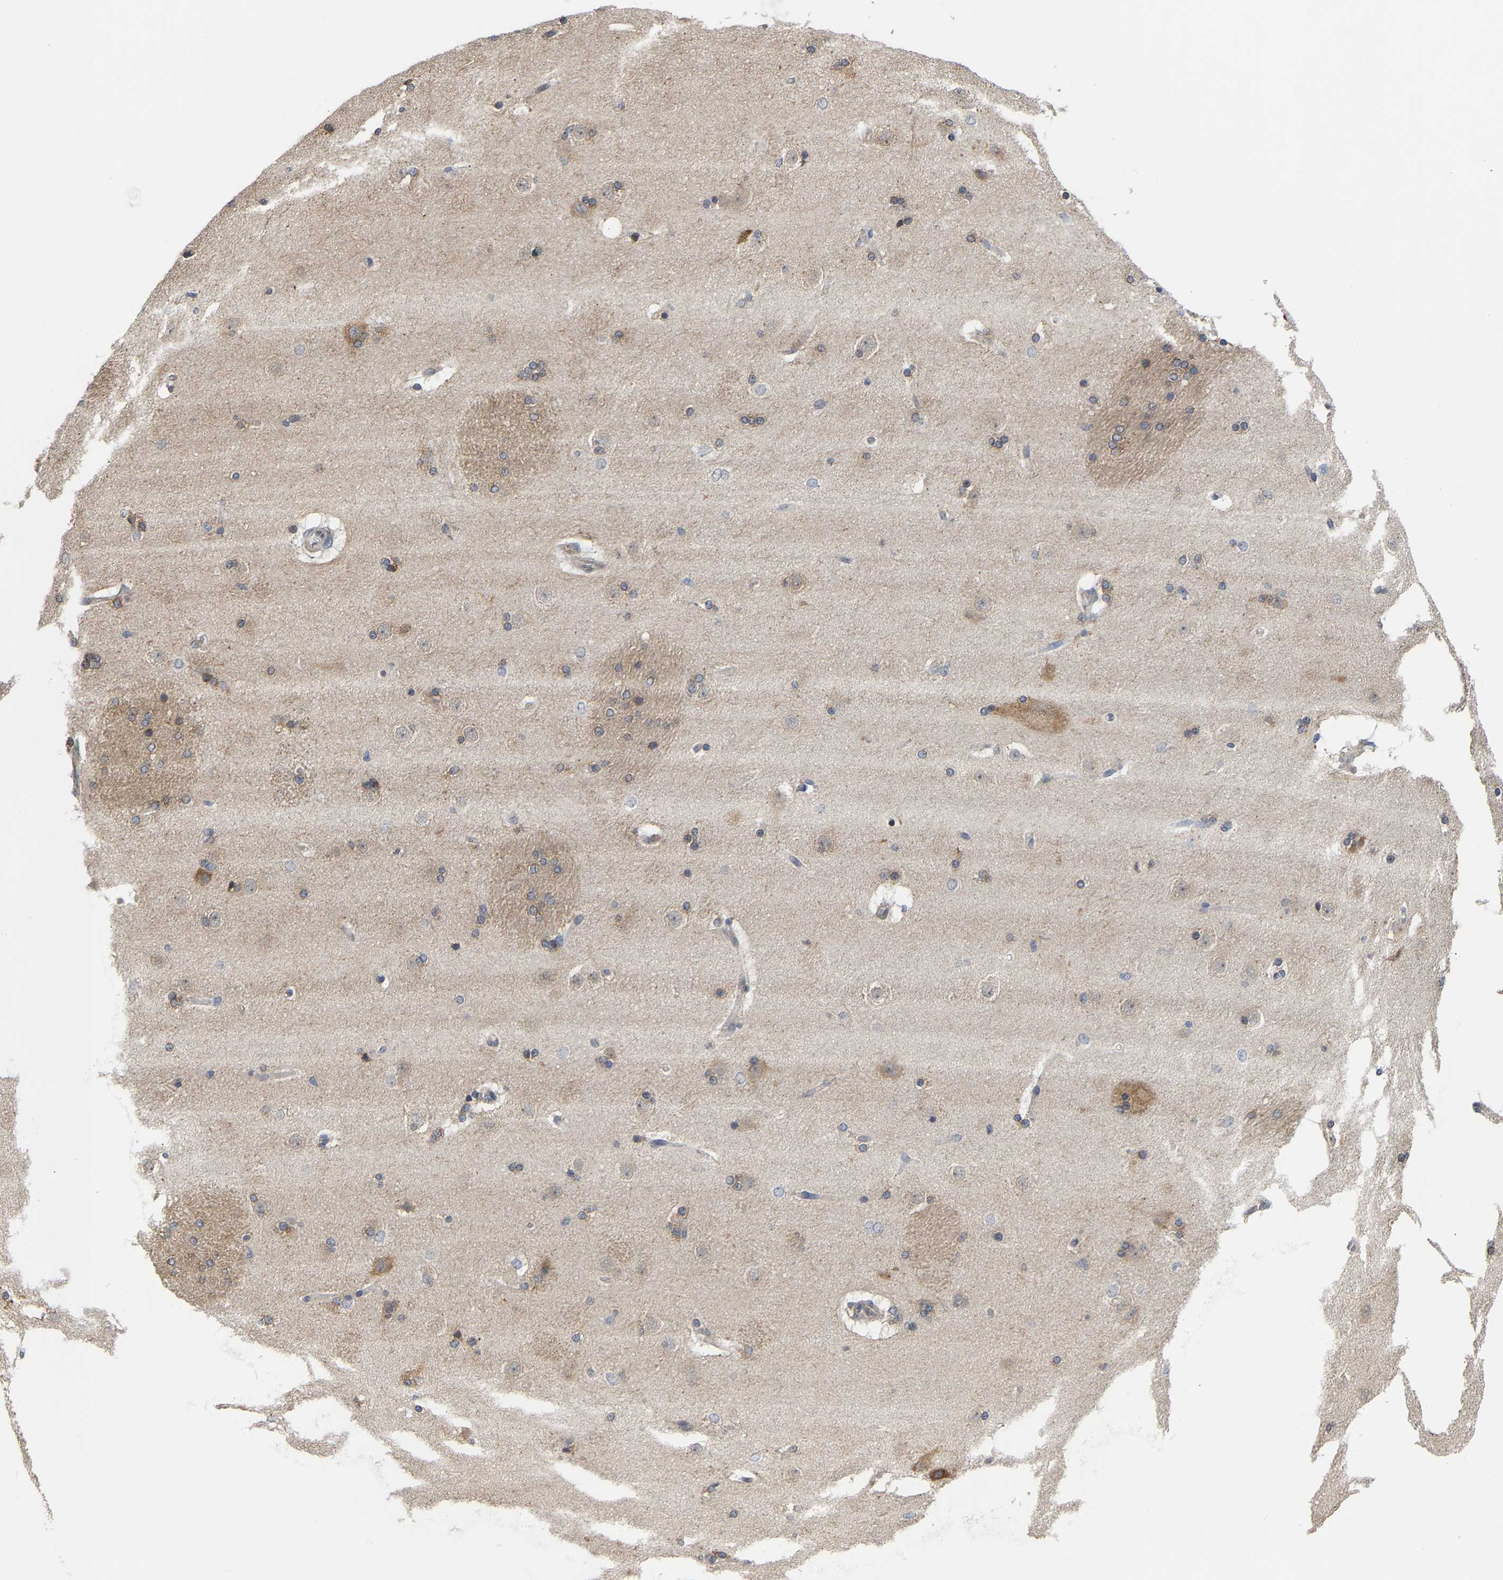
{"staining": {"intensity": "moderate", "quantity": "<25%", "location": "cytoplasmic/membranous"}, "tissue": "caudate", "cell_type": "Glial cells", "image_type": "normal", "snomed": [{"axis": "morphology", "description": "Normal tissue, NOS"}, {"axis": "topography", "description": "Lateral ventricle wall"}], "caption": "Immunohistochemical staining of benign caudate shows moderate cytoplasmic/membranous protein staining in about <25% of glial cells.", "gene": "ARAP1", "patient": {"sex": "female", "age": 19}}